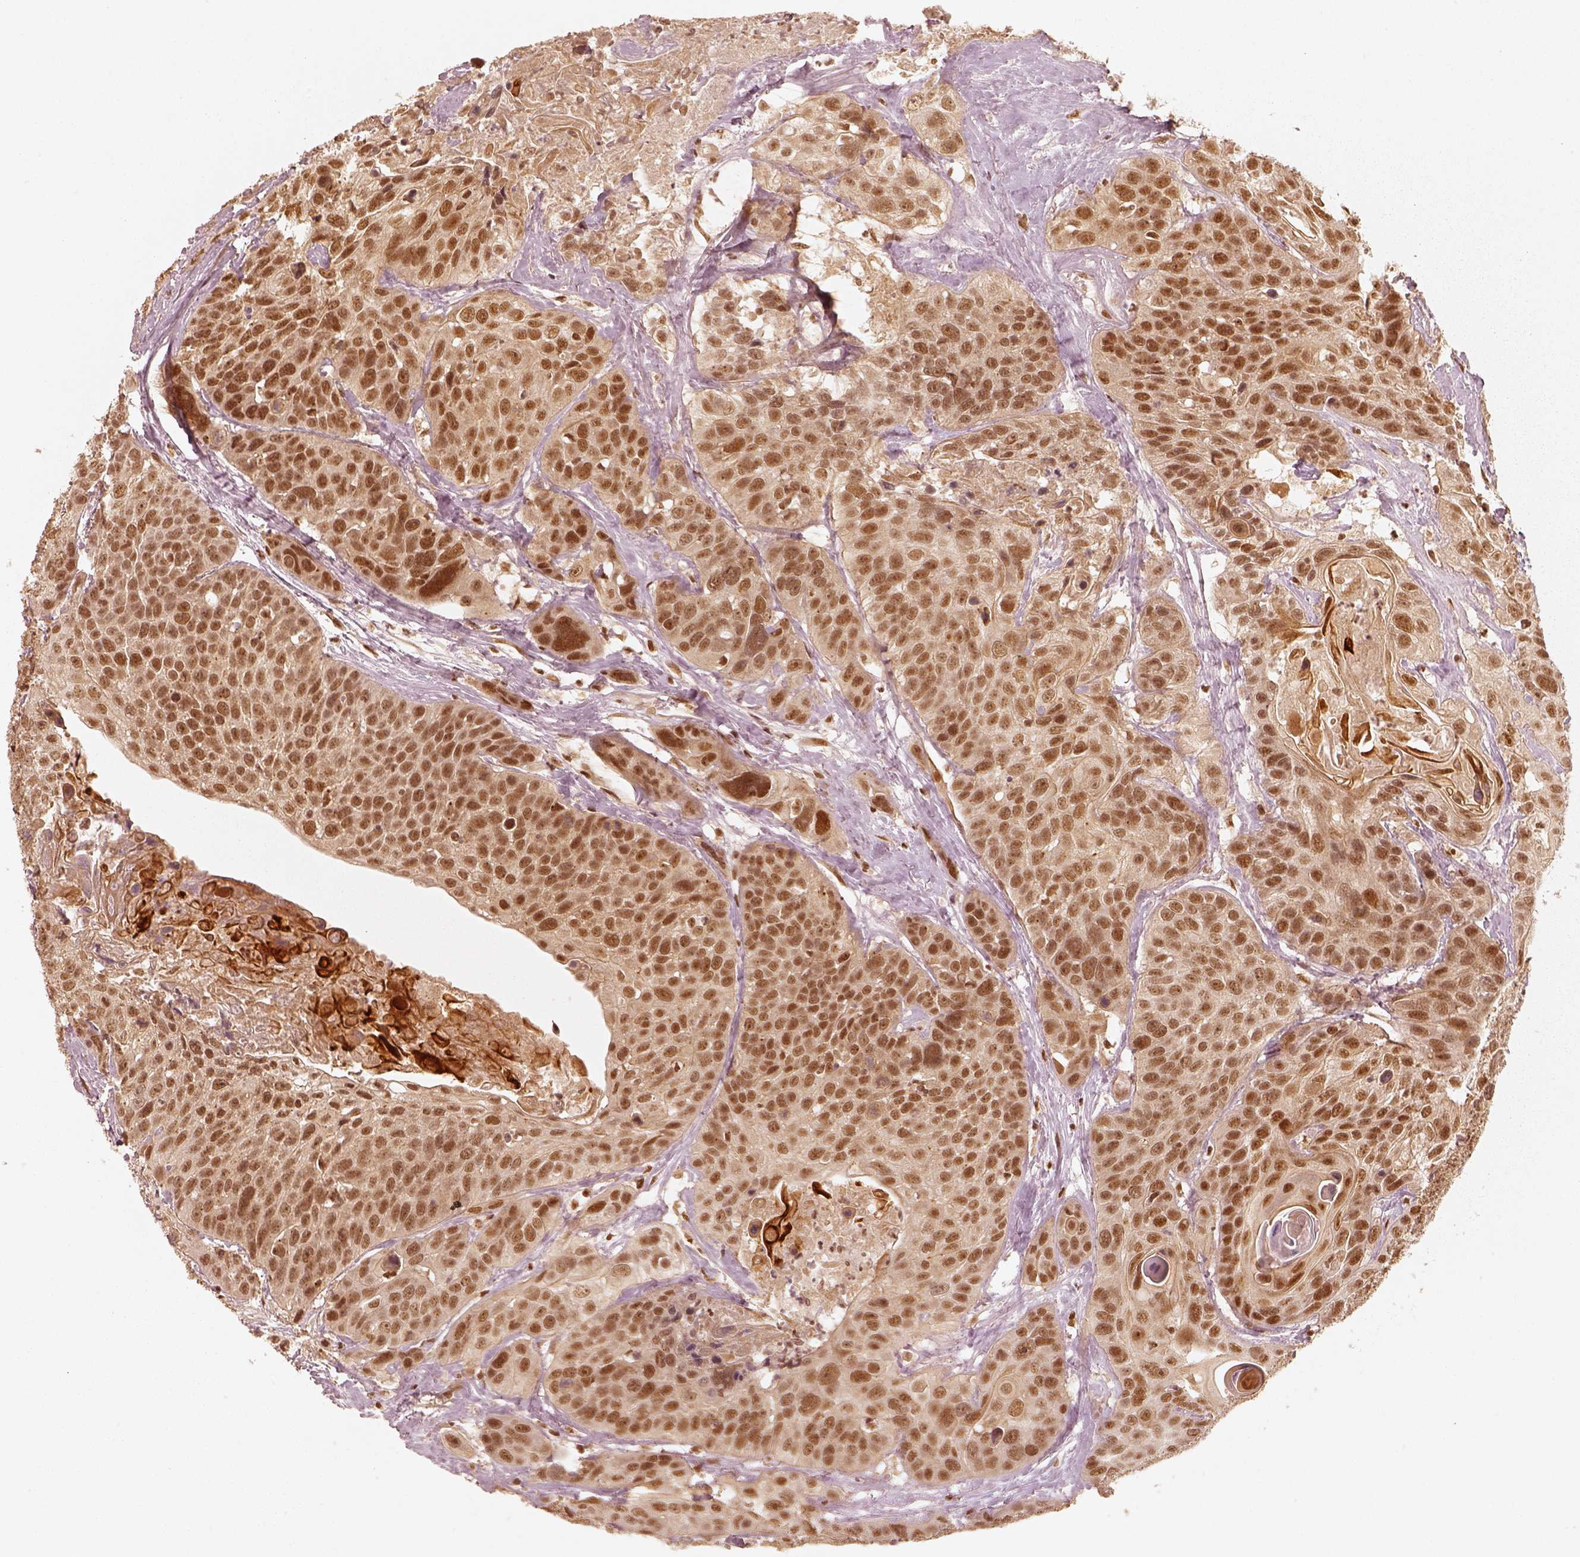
{"staining": {"intensity": "moderate", "quantity": ">75%", "location": "nuclear"}, "tissue": "head and neck cancer", "cell_type": "Tumor cells", "image_type": "cancer", "snomed": [{"axis": "morphology", "description": "Squamous cell carcinoma, NOS"}, {"axis": "topography", "description": "Oral tissue"}, {"axis": "topography", "description": "Head-Neck"}], "caption": "IHC micrograph of head and neck cancer stained for a protein (brown), which displays medium levels of moderate nuclear positivity in approximately >75% of tumor cells.", "gene": "GMEB2", "patient": {"sex": "male", "age": 56}}